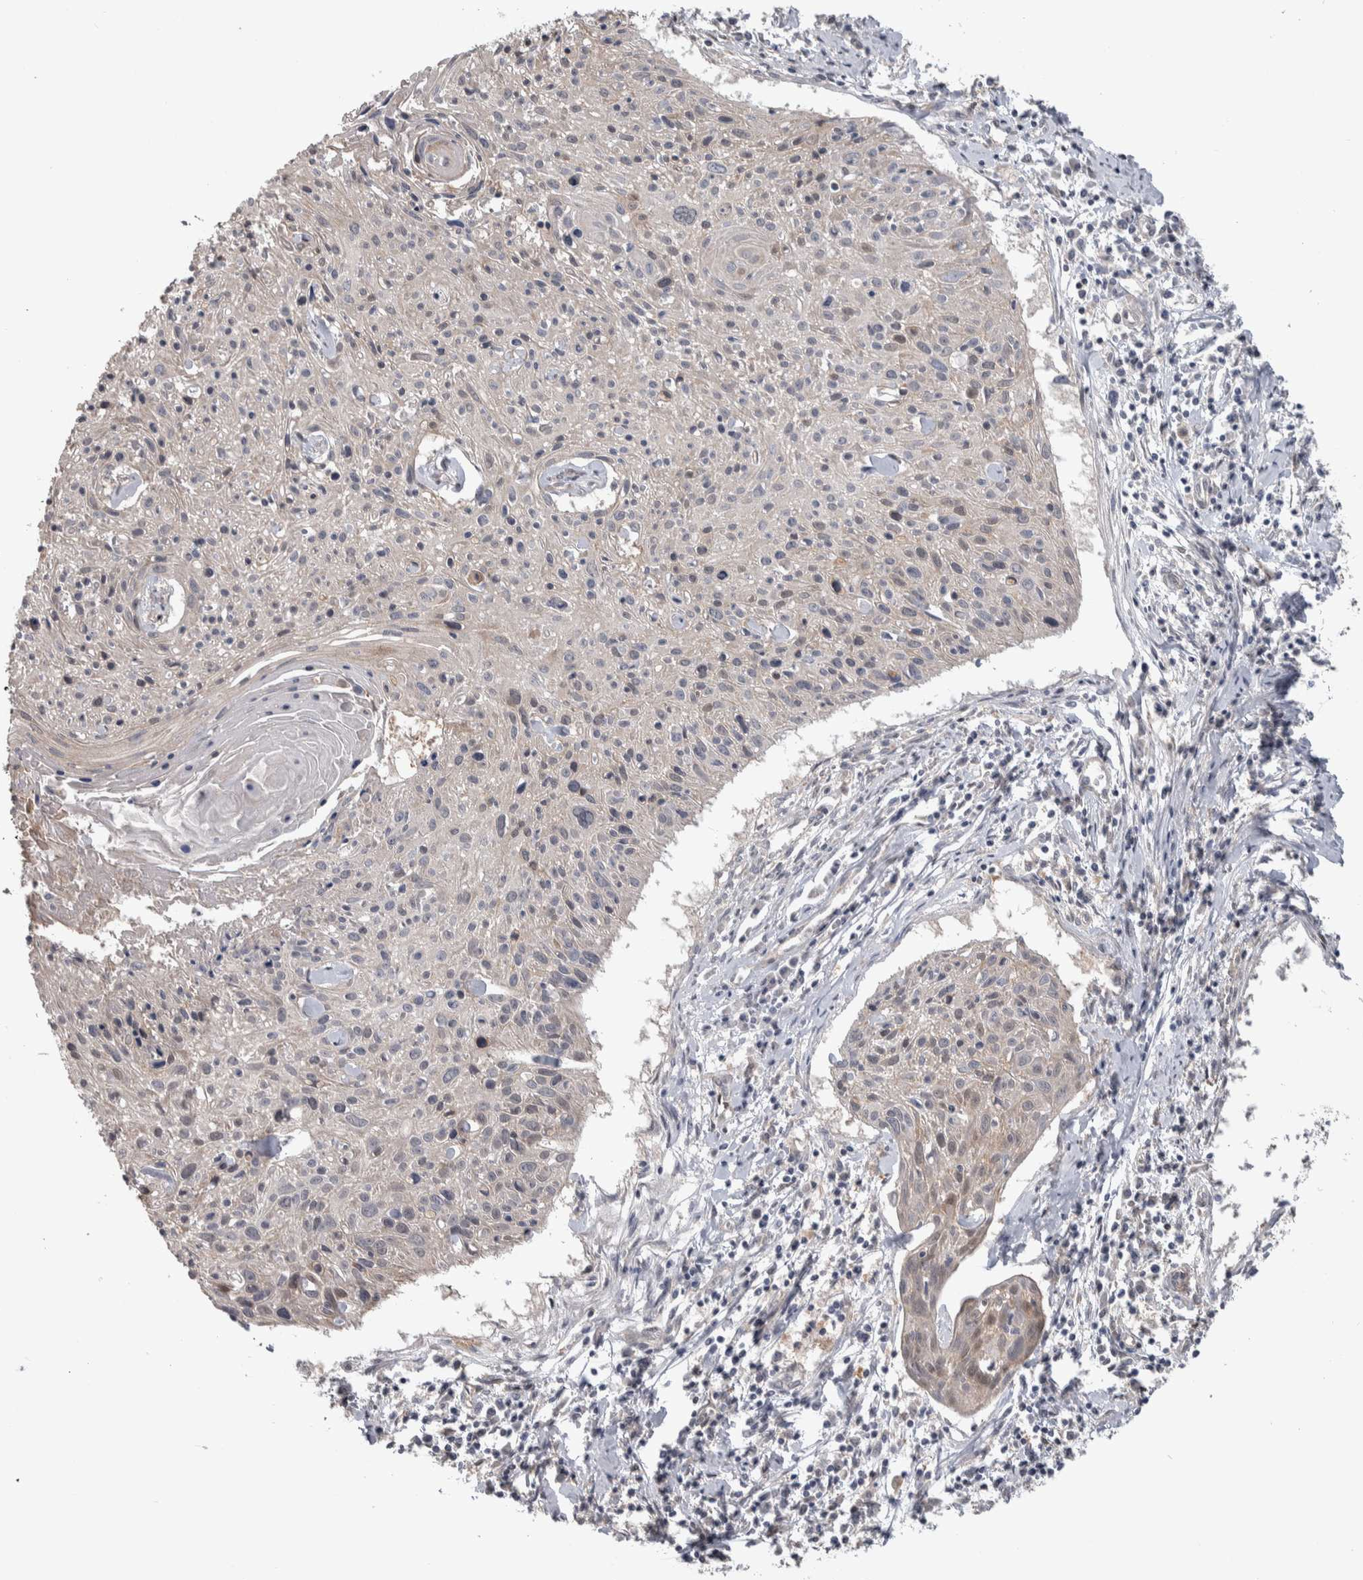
{"staining": {"intensity": "negative", "quantity": "none", "location": "none"}, "tissue": "cervical cancer", "cell_type": "Tumor cells", "image_type": "cancer", "snomed": [{"axis": "morphology", "description": "Squamous cell carcinoma, NOS"}, {"axis": "topography", "description": "Cervix"}], "caption": "Protein analysis of squamous cell carcinoma (cervical) demonstrates no significant staining in tumor cells. (DAB immunohistochemistry visualized using brightfield microscopy, high magnification).", "gene": "TAX1BP1", "patient": {"sex": "female", "age": 51}}